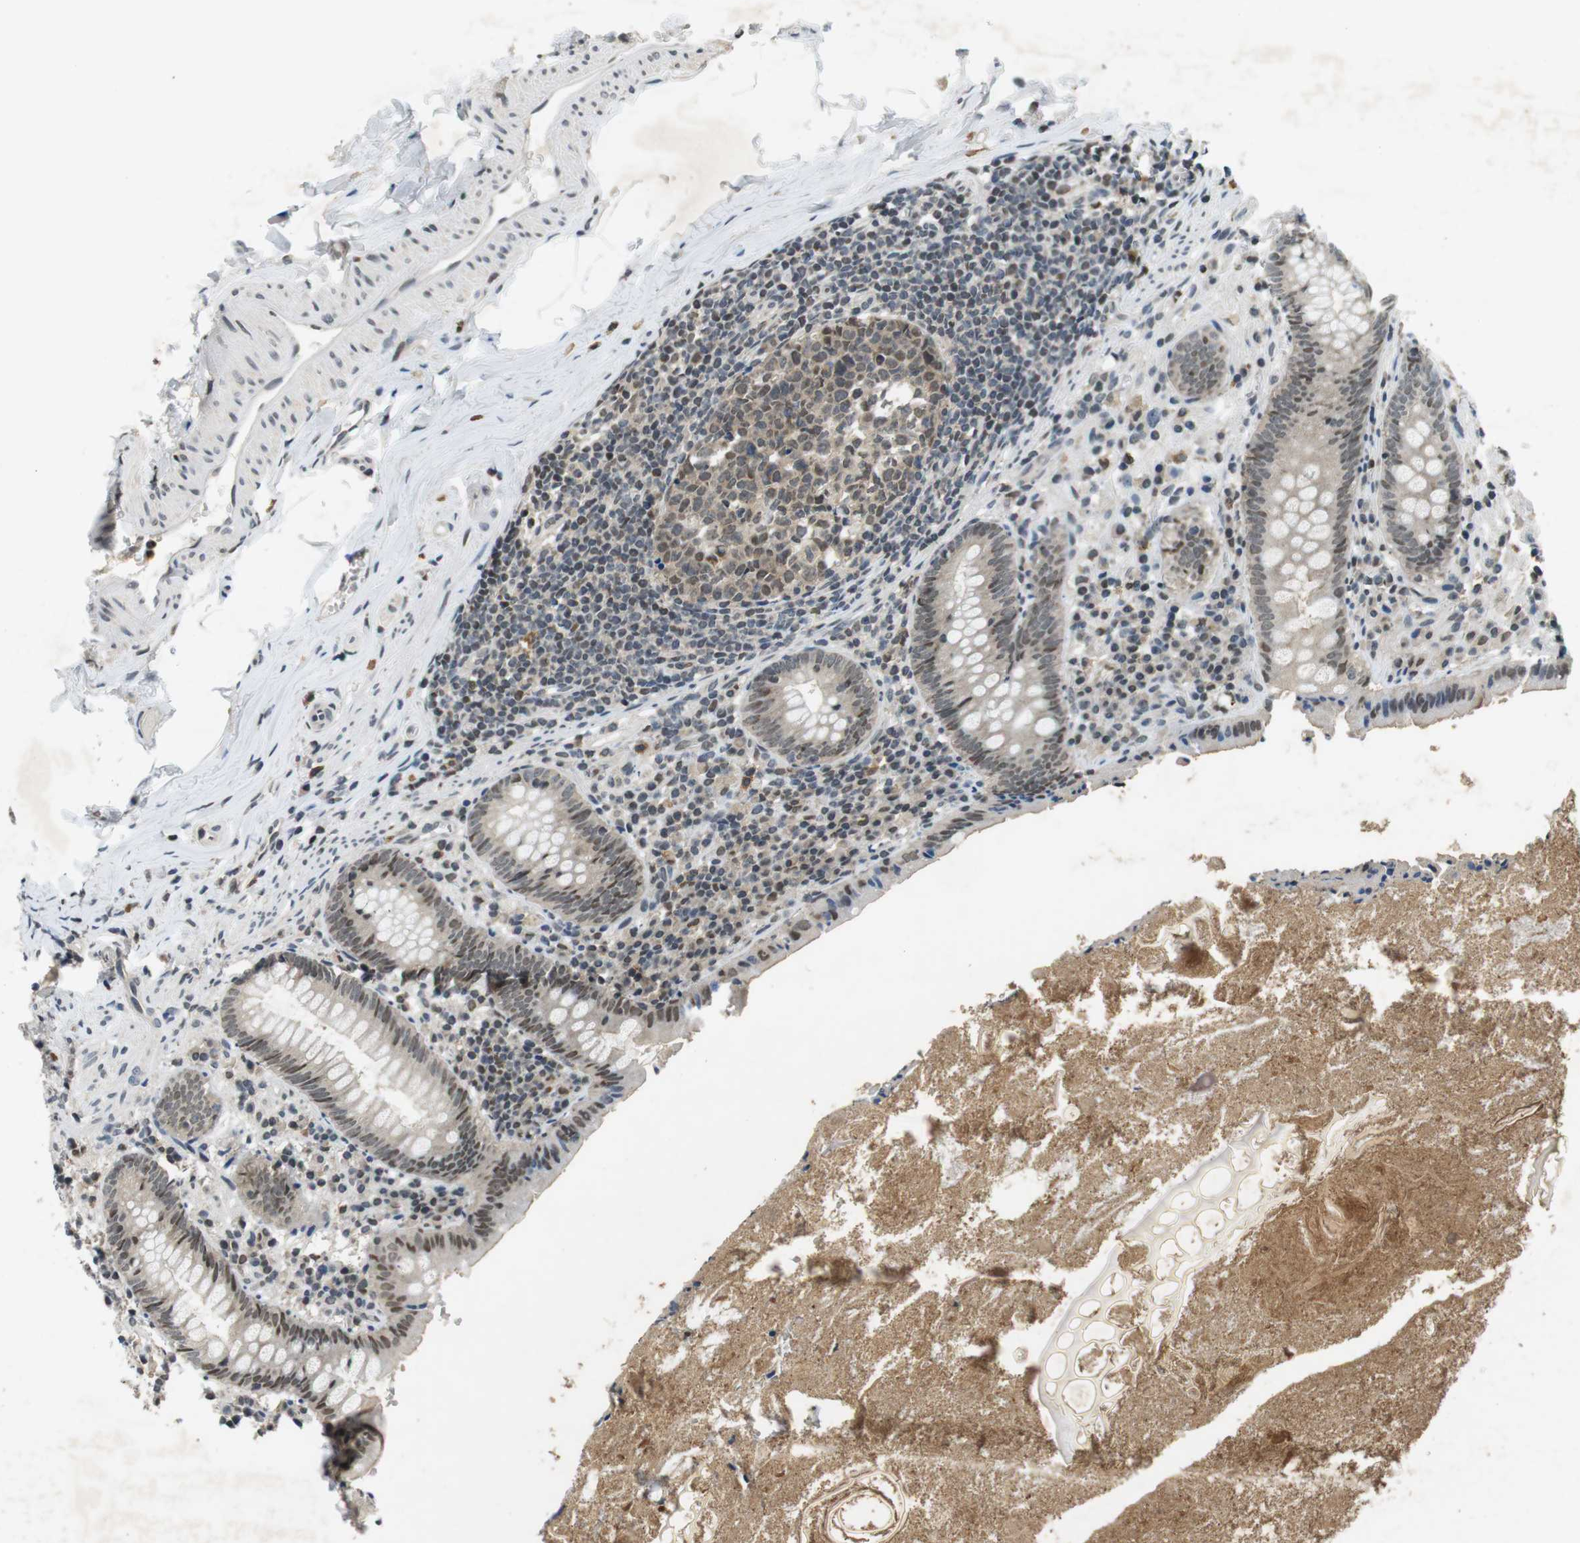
{"staining": {"intensity": "weak", "quantity": "25%-75%", "location": "nuclear"}, "tissue": "appendix", "cell_type": "Glandular cells", "image_type": "normal", "snomed": [{"axis": "morphology", "description": "Normal tissue, NOS"}, {"axis": "topography", "description": "Appendix"}], "caption": "An immunohistochemistry micrograph of unremarkable tissue is shown. Protein staining in brown labels weak nuclear positivity in appendix within glandular cells. (Stains: DAB (3,3'-diaminobenzidine) in brown, nuclei in blue, Microscopy: brightfield microscopy at high magnification).", "gene": "NEK4", "patient": {"sex": "male", "age": 52}}